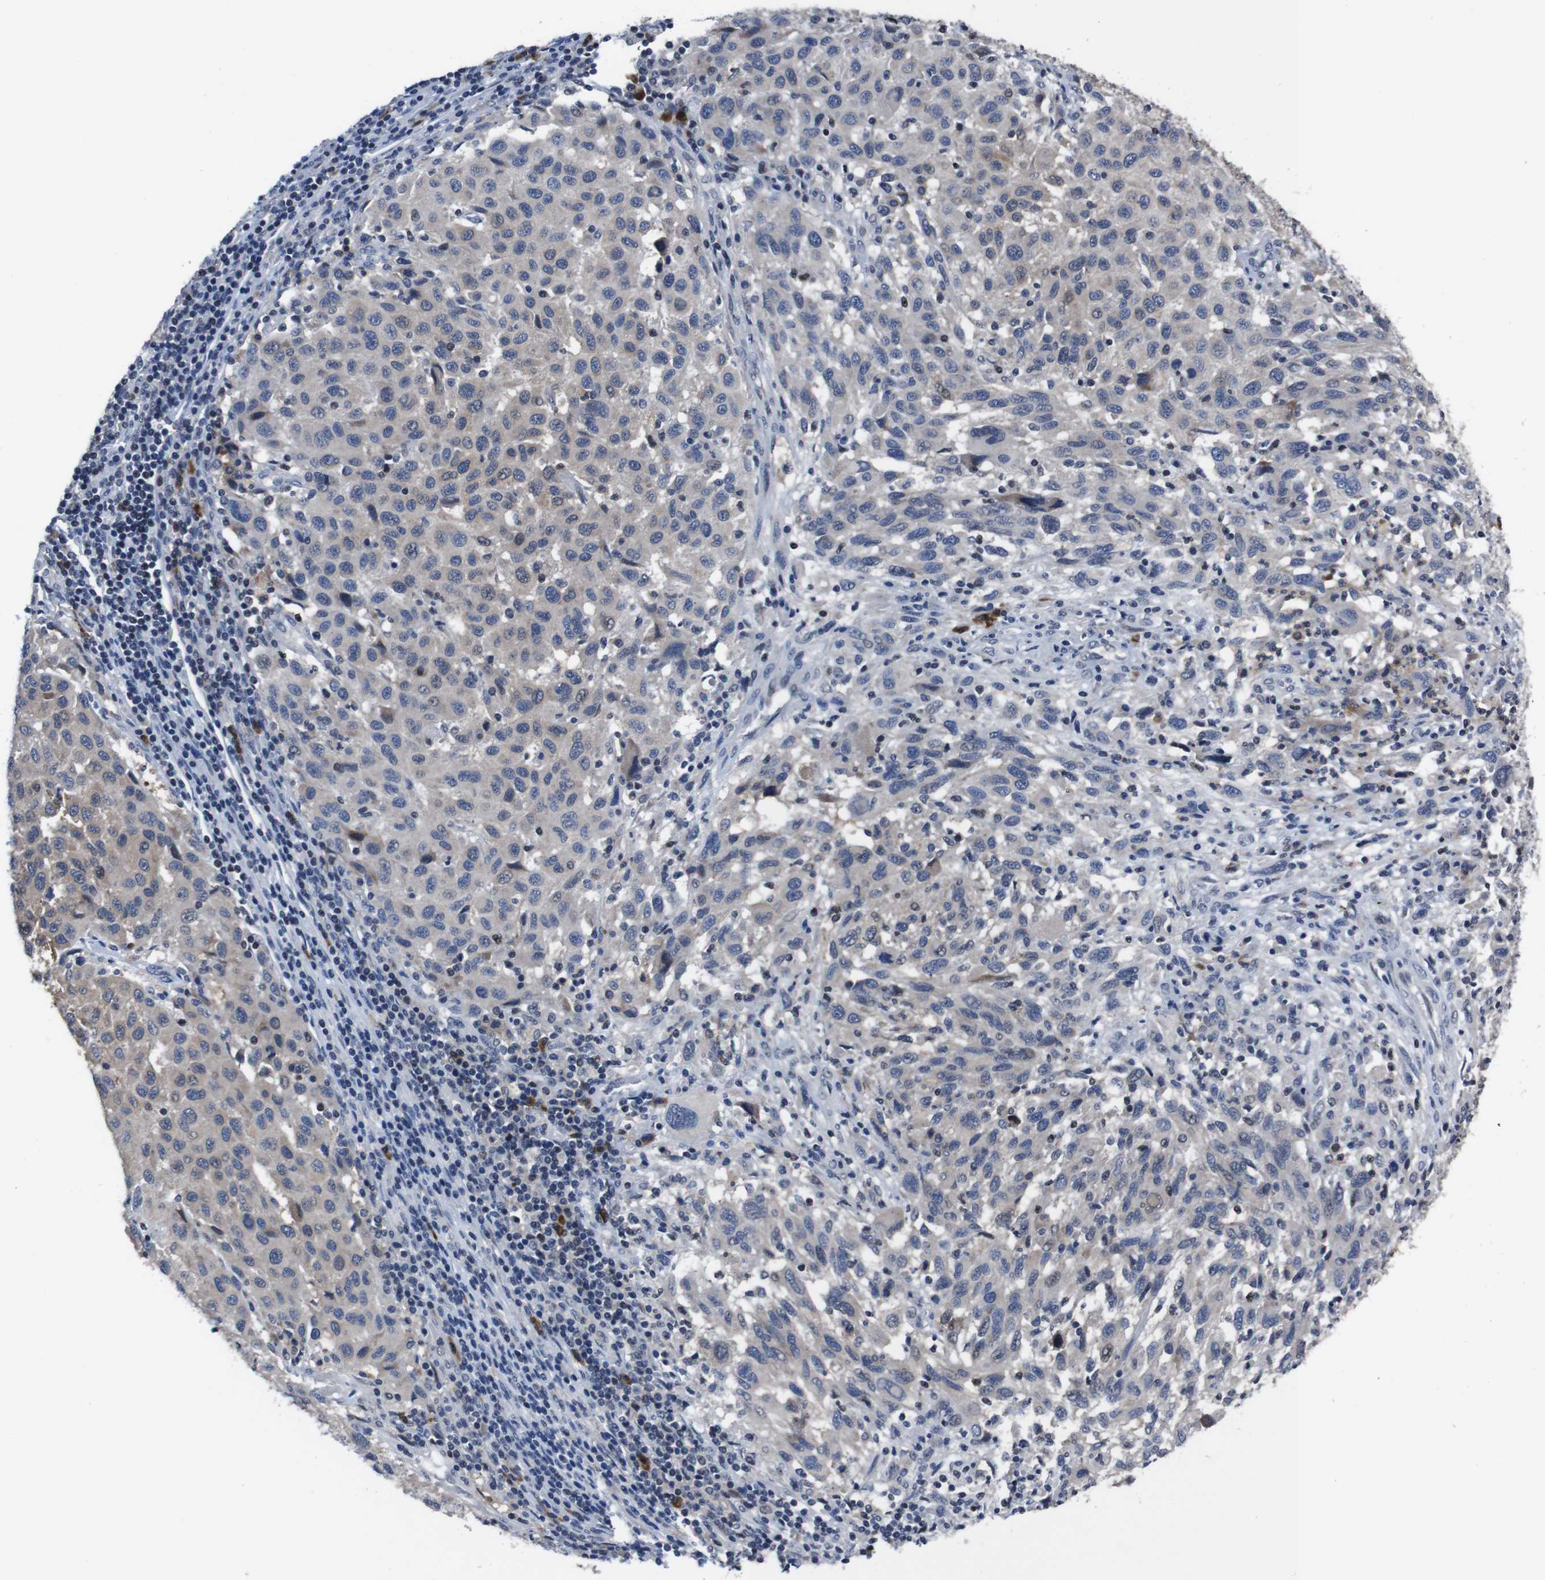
{"staining": {"intensity": "moderate", "quantity": "25%-75%", "location": "cytoplasmic/membranous"}, "tissue": "melanoma", "cell_type": "Tumor cells", "image_type": "cancer", "snomed": [{"axis": "morphology", "description": "Malignant melanoma, Metastatic site"}, {"axis": "topography", "description": "Lymph node"}], "caption": "A high-resolution image shows immunohistochemistry (IHC) staining of malignant melanoma (metastatic site), which displays moderate cytoplasmic/membranous positivity in about 25%-75% of tumor cells.", "gene": "SEMA4B", "patient": {"sex": "male", "age": 61}}